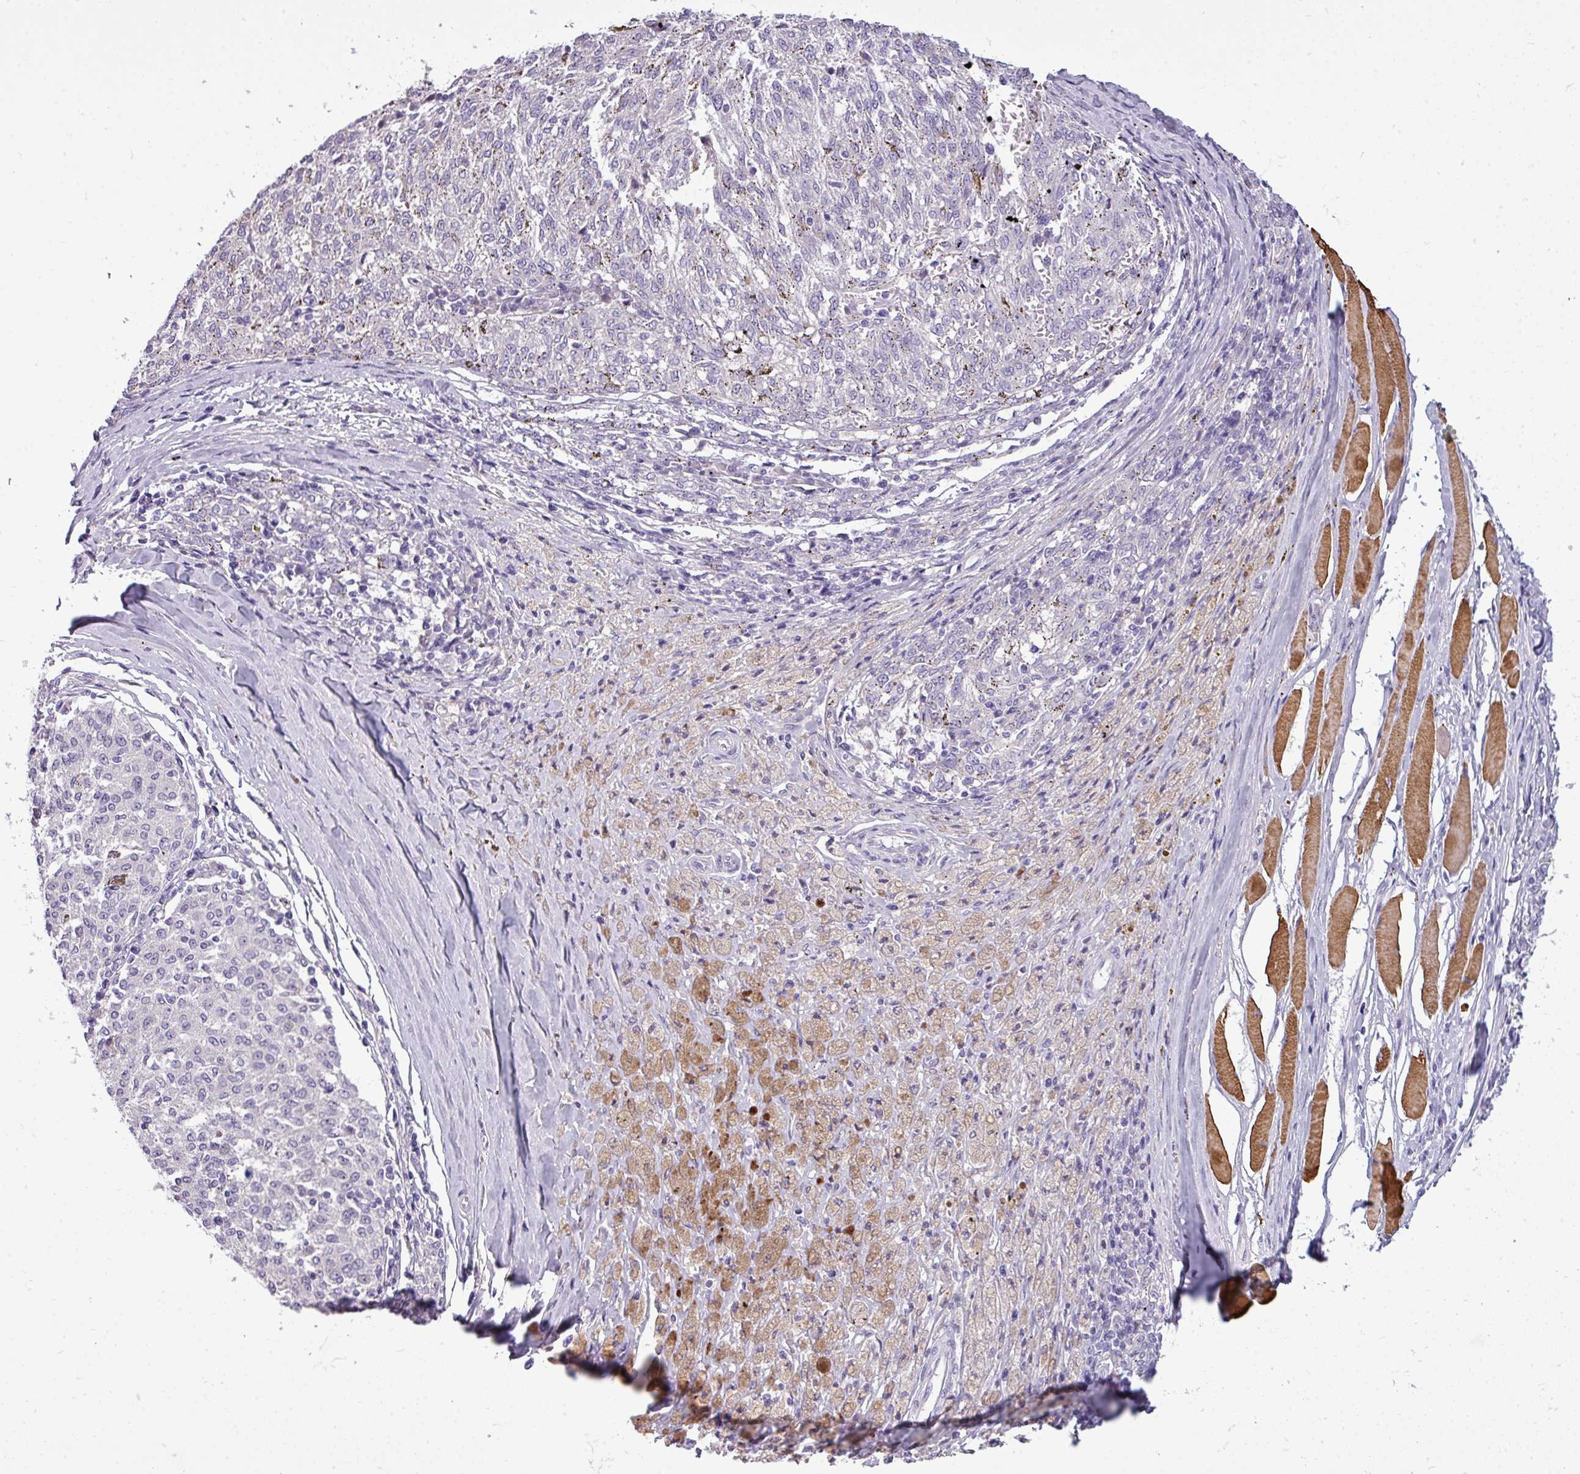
{"staining": {"intensity": "negative", "quantity": "none", "location": "none"}, "tissue": "melanoma", "cell_type": "Tumor cells", "image_type": "cancer", "snomed": [{"axis": "morphology", "description": "Malignant melanoma, NOS"}, {"axis": "topography", "description": "Skin"}], "caption": "This image is of malignant melanoma stained with immunohistochemistry to label a protein in brown with the nuclei are counter-stained blue. There is no staining in tumor cells.", "gene": "DNAAF9", "patient": {"sex": "female", "age": 72}}